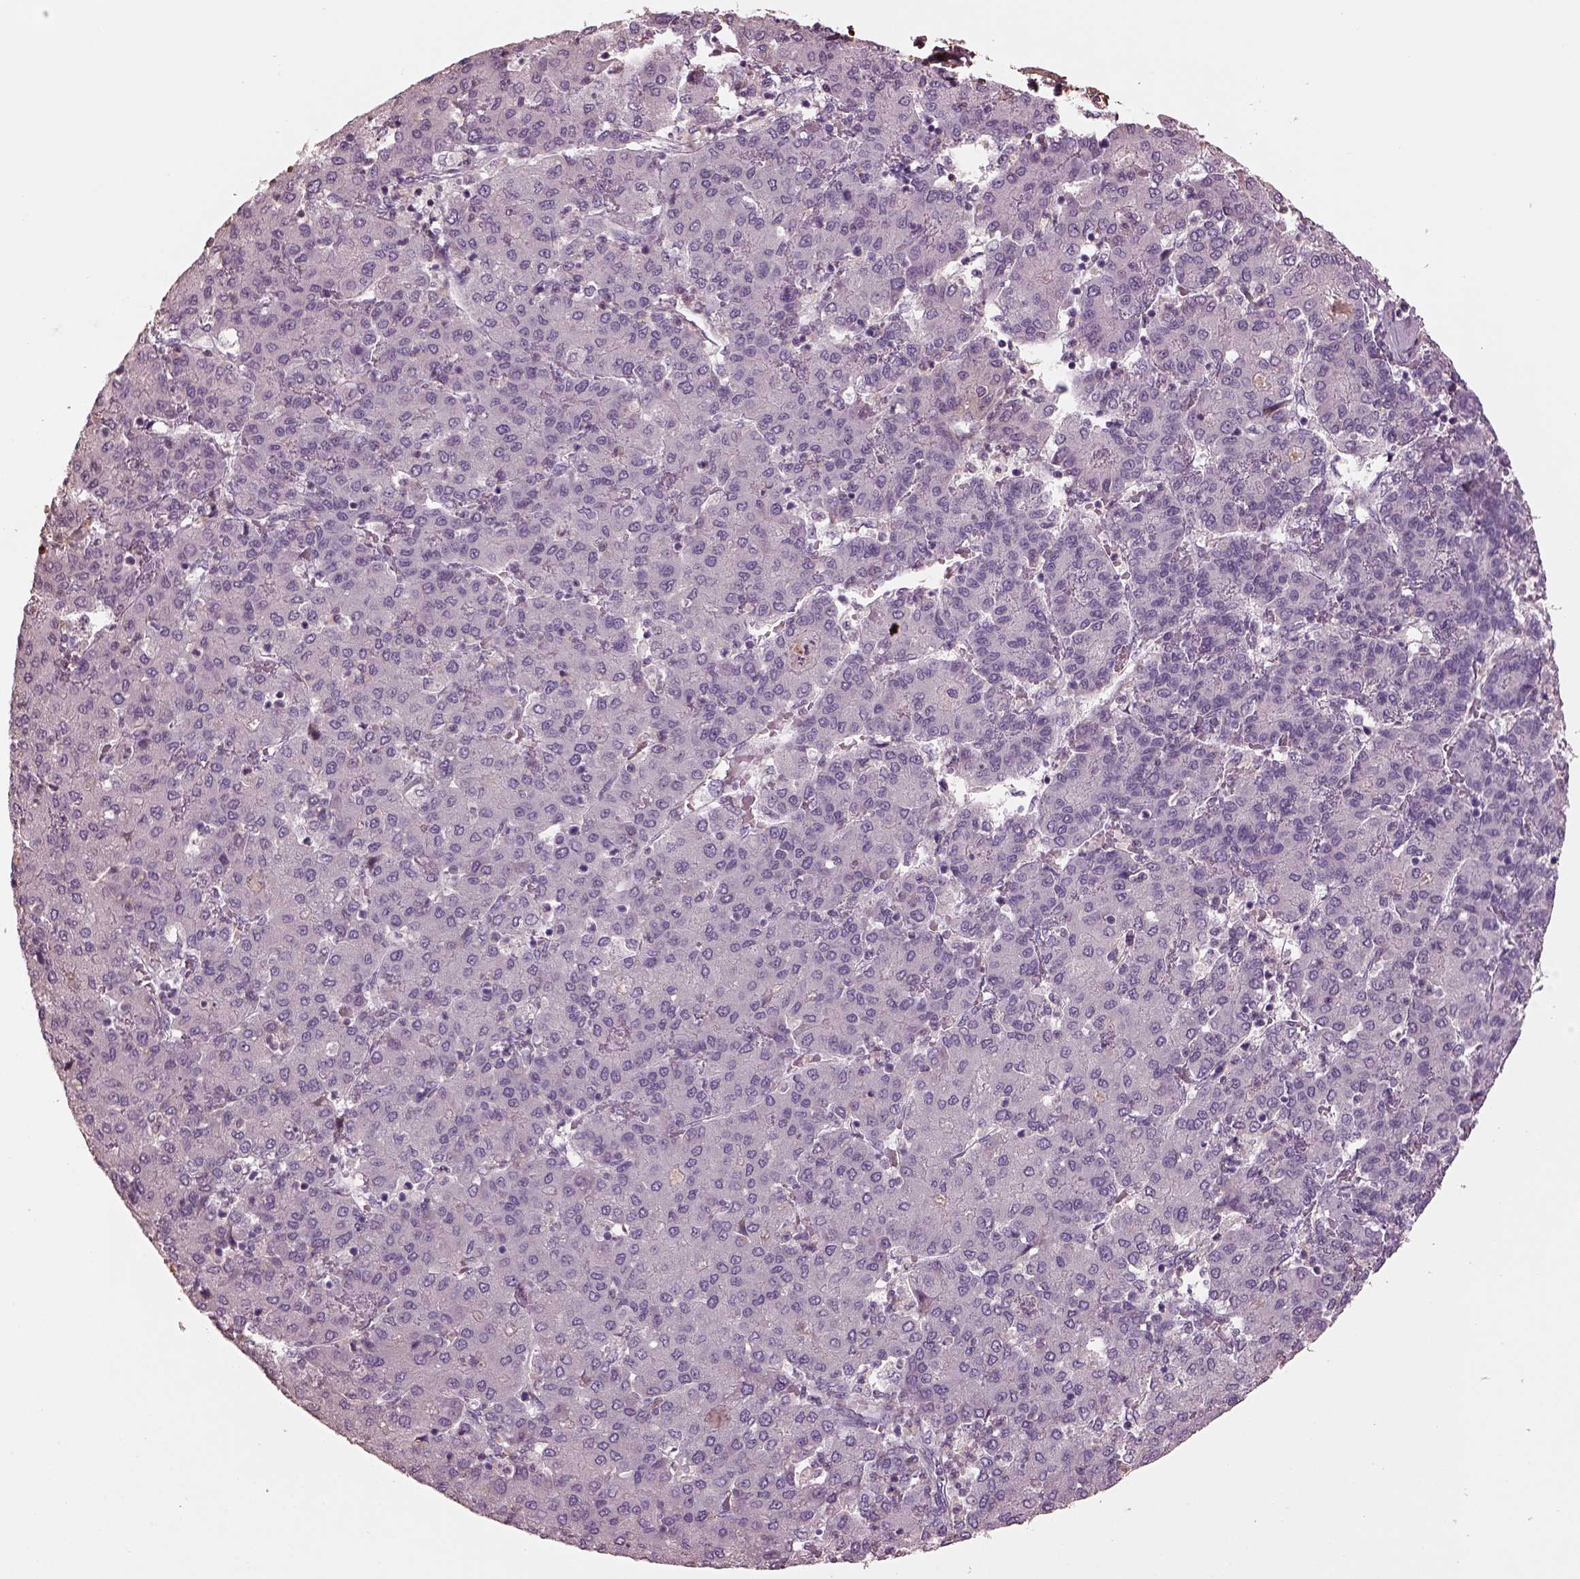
{"staining": {"intensity": "negative", "quantity": "none", "location": "none"}, "tissue": "liver cancer", "cell_type": "Tumor cells", "image_type": "cancer", "snomed": [{"axis": "morphology", "description": "Carcinoma, Hepatocellular, NOS"}, {"axis": "topography", "description": "Liver"}], "caption": "Photomicrograph shows no protein positivity in tumor cells of liver cancer (hepatocellular carcinoma) tissue. (DAB immunohistochemistry (IHC), high magnification).", "gene": "OPTC", "patient": {"sex": "male", "age": 65}}